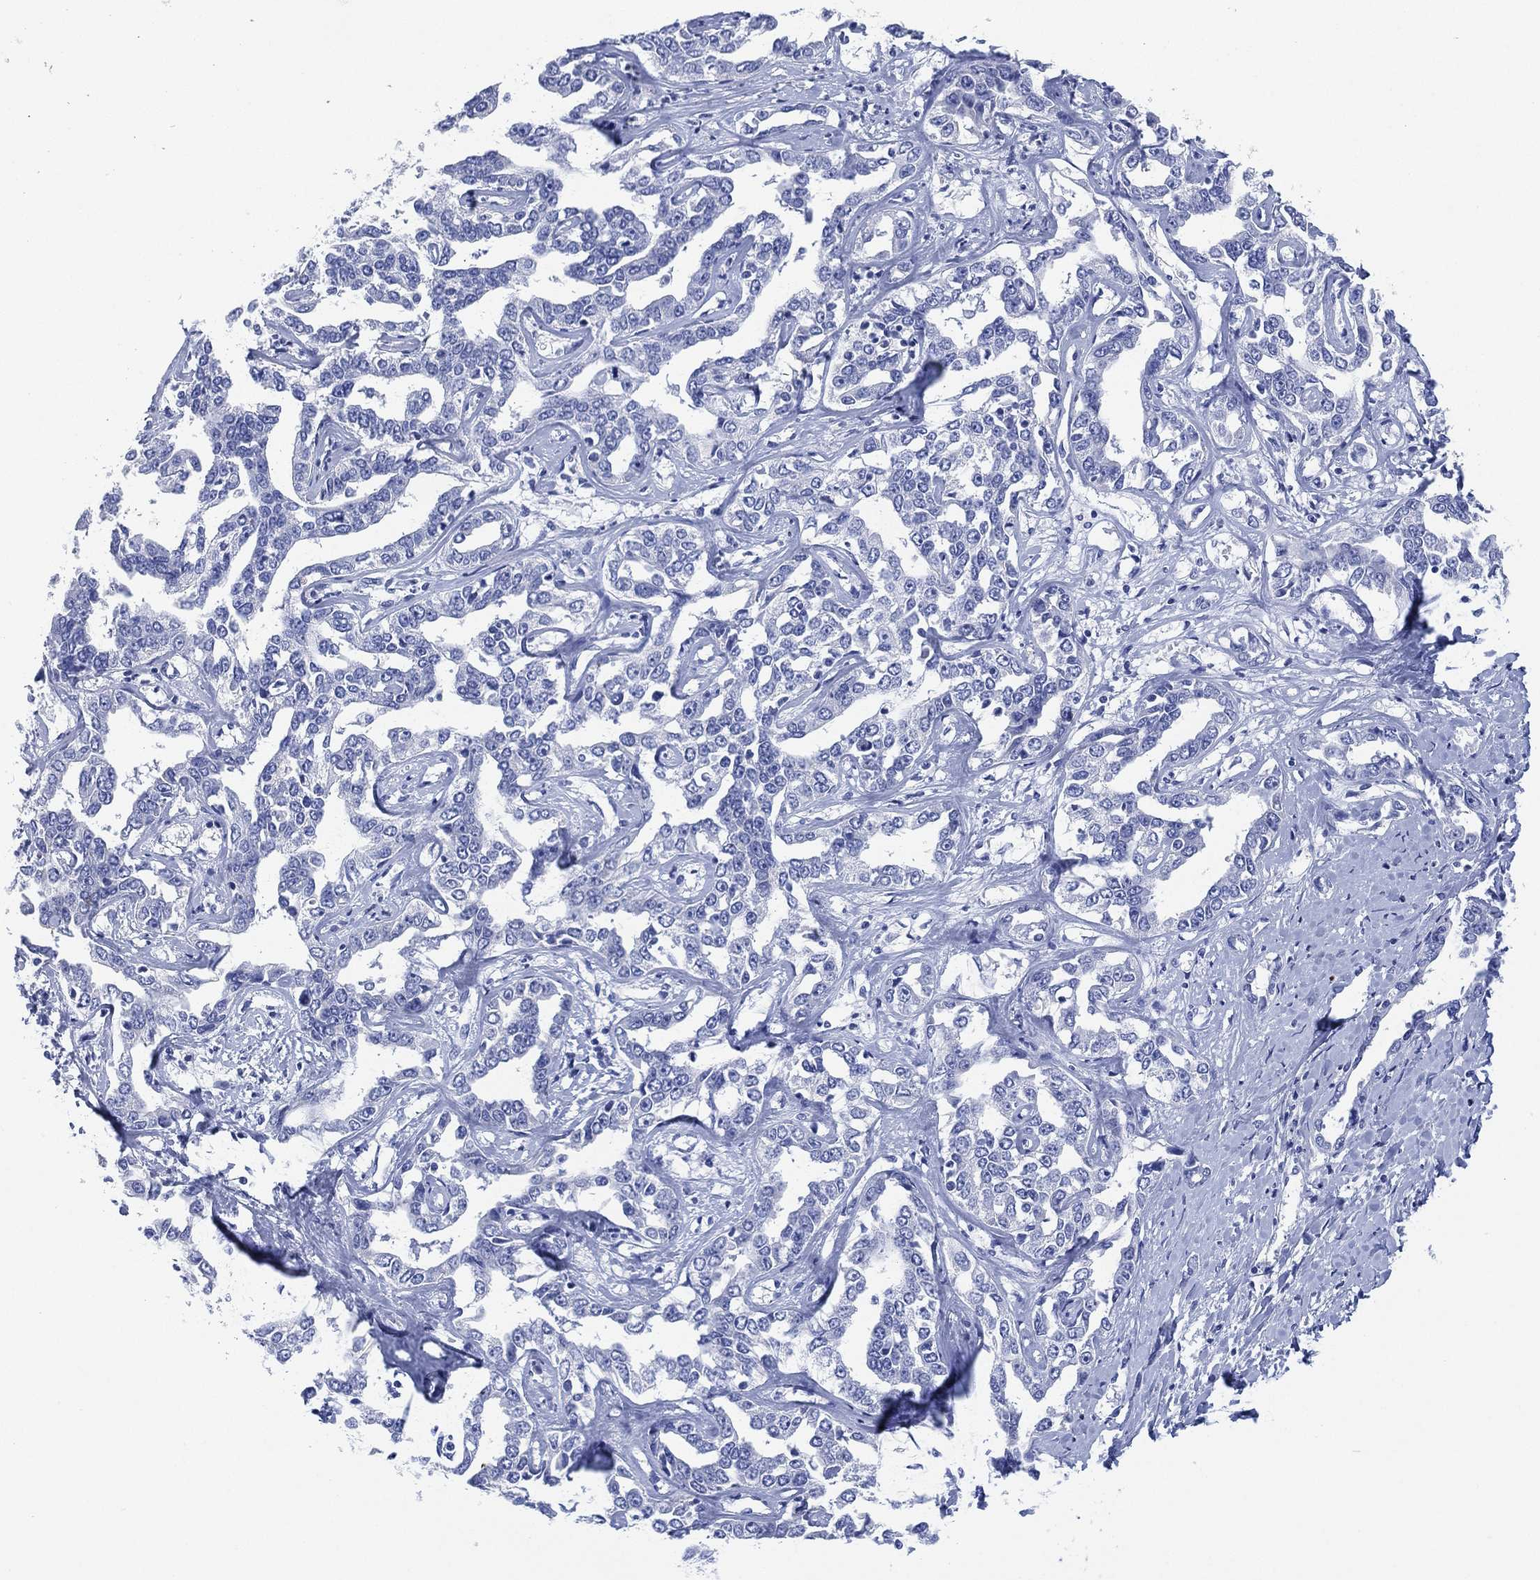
{"staining": {"intensity": "negative", "quantity": "none", "location": "none"}, "tissue": "liver cancer", "cell_type": "Tumor cells", "image_type": "cancer", "snomed": [{"axis": "morphology", "description": "Cholangiocarcinoma"}, {"axis": "topography", "description": "Liver"}], "caption": "A high-resolution micrograph shows IHC staining of liver cancer, which shows no significant positivity in tumor cells.", "gene": "SLC9C2", "patient": {"sex": "male", "age": 59}}